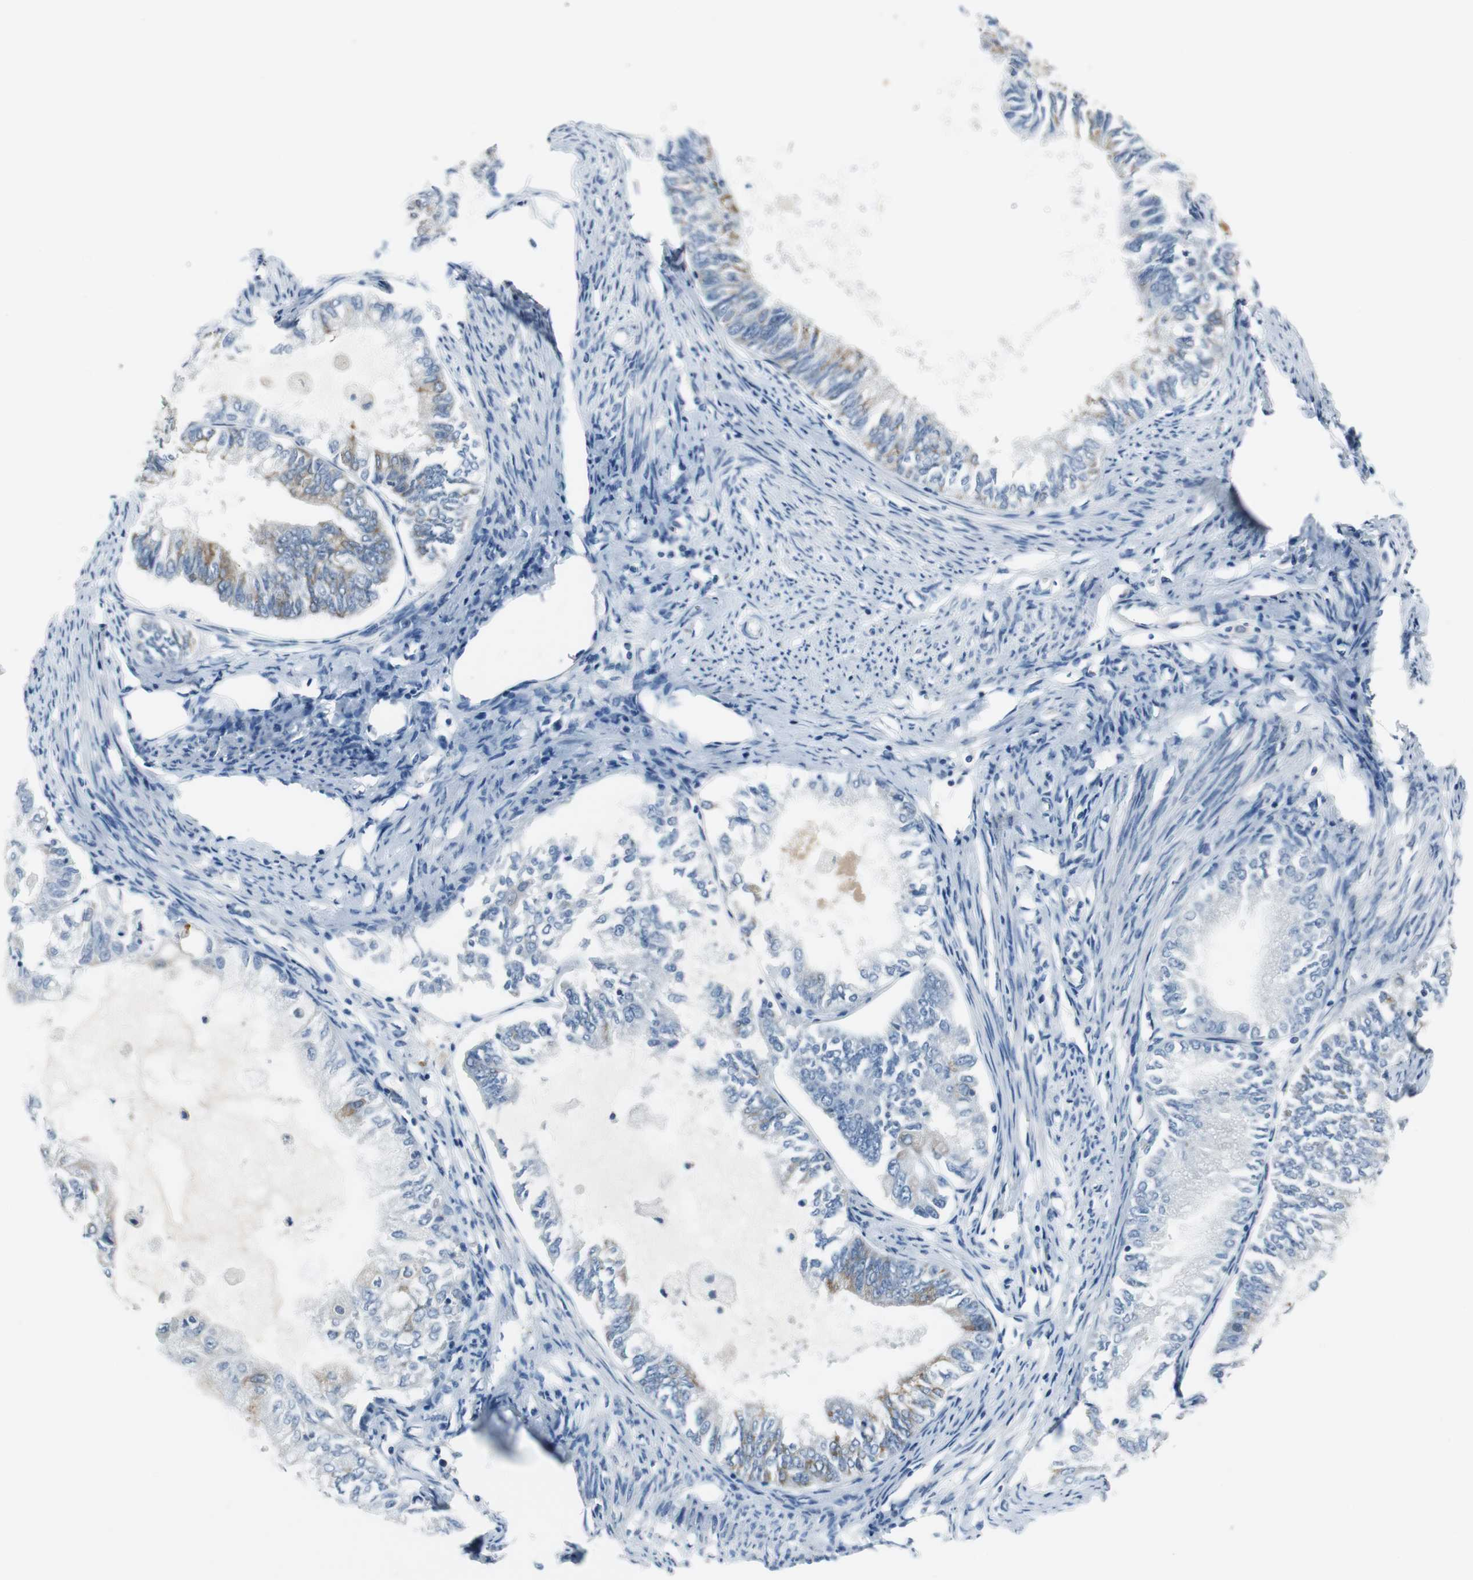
{"staining": {"intensity": "moderate", "quantity": "25%-75%", "location": "cytoplasmic/membranous"}, "tissue": "endometrial cancer", "cell_type": "Tumor cells", "image_type": "cancer", "snomed": [{"axis": "morphology", "description": "Adenocarcinoma, NOS"}, {"axis": "topography", "description": "Endometrium"}], "caption": "An immunohistochemistry (IHC) micrograph of tumor tissue is shown. Protein staining in brown highlights moderate cytoplasmic/membranous positivity in endometrial cancer within tumor cells.", "gene": "PLAA", "patient": {"sex": "female", "age": 86}}